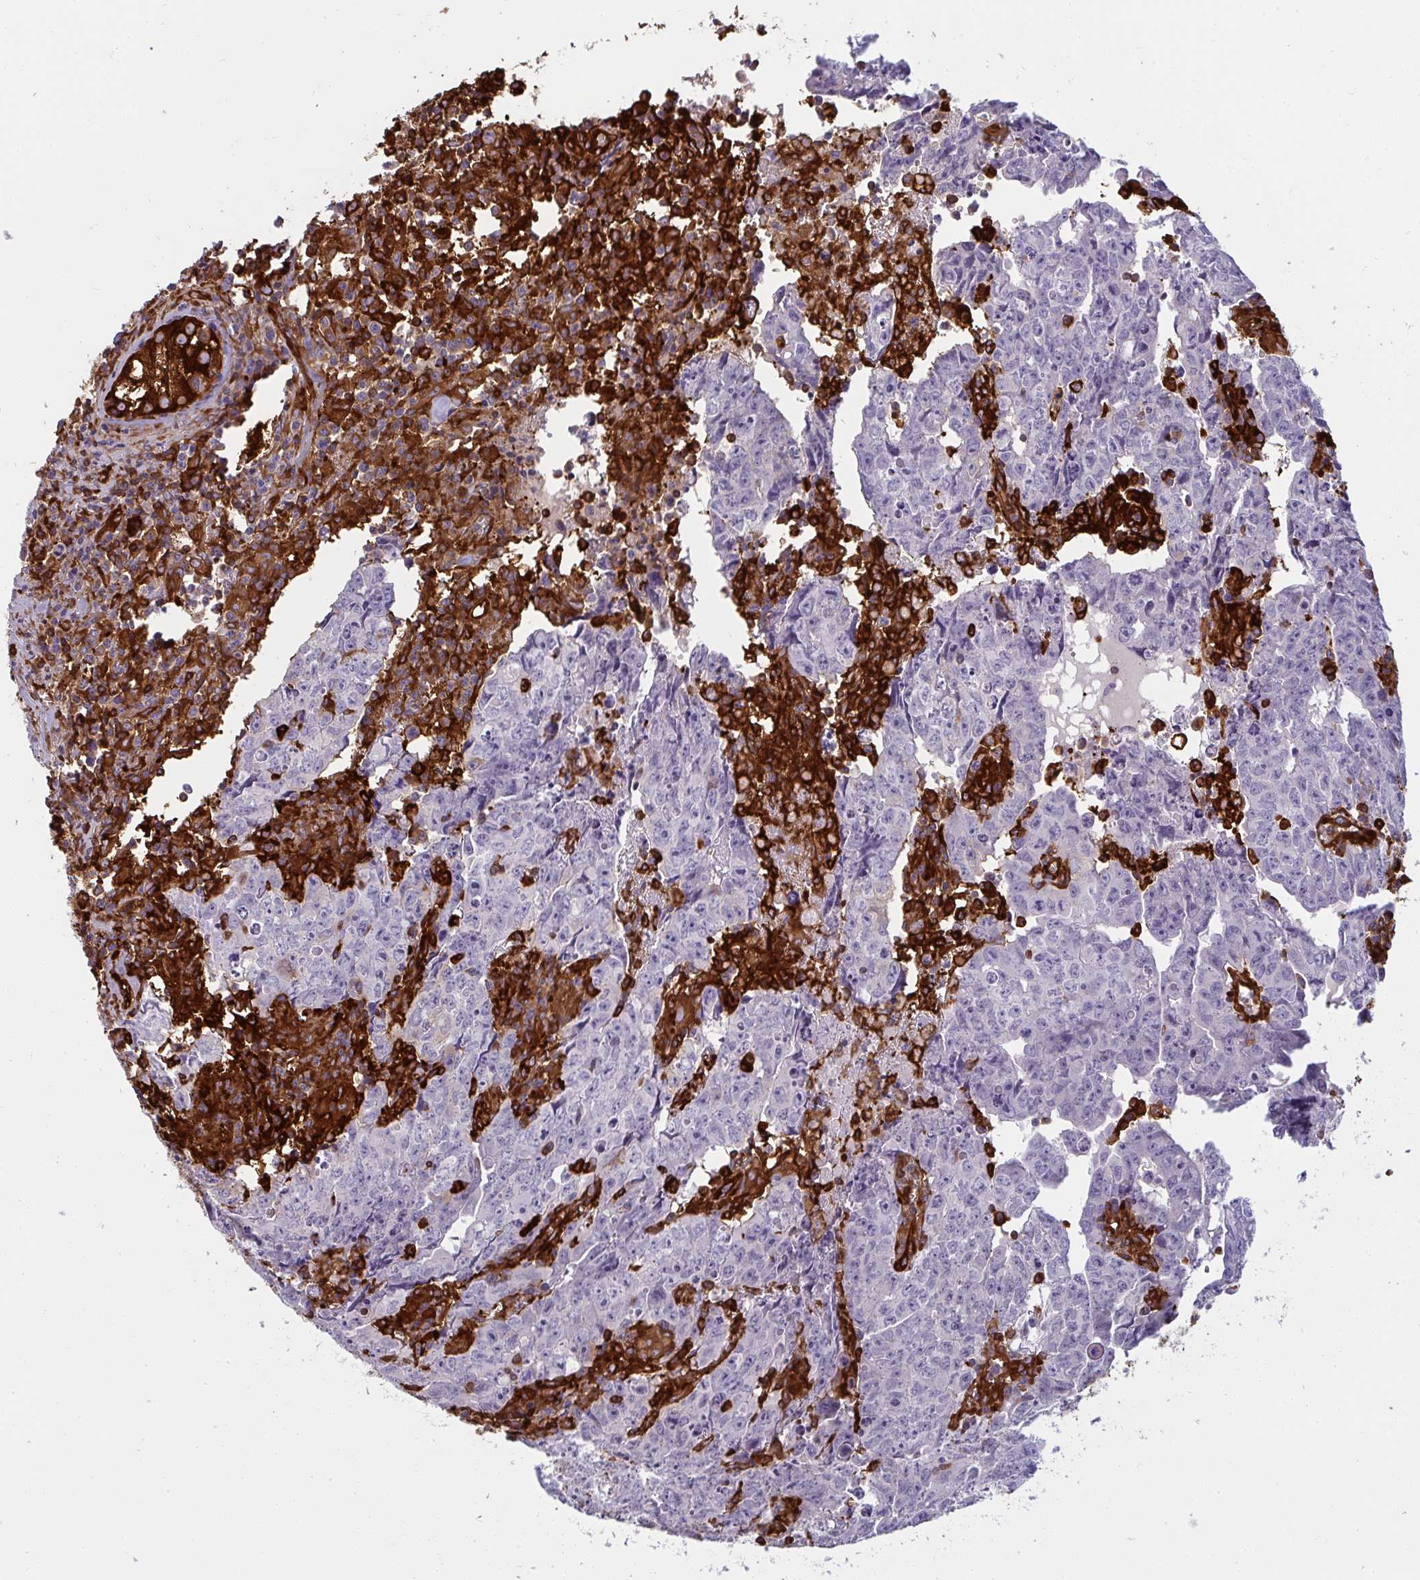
{"staining": {"intensity": "negative", "quantity": "none", "location": "none"}, "tissue": "testis cancer", "cell_type": "Tumor cells", "image_type": "cancer", "snomed": [{"axis": "morphology", "description": "Carcinoma, Embryonal, NOS"}, {"axis": "topography", "description": "Testis"}], "caption": "This image is of embryonal carcinoma (testis) stained with IHC to label a protein in brown with the nuclei are counter-stained blue. There is no staining in tumor cells. (DAB (3,3'-diaminobenzidine) immunohistochemistry with hematoxylin counter stain).", "gene": "IFIT3", "patient": {"sex": "male", "age": 22}}